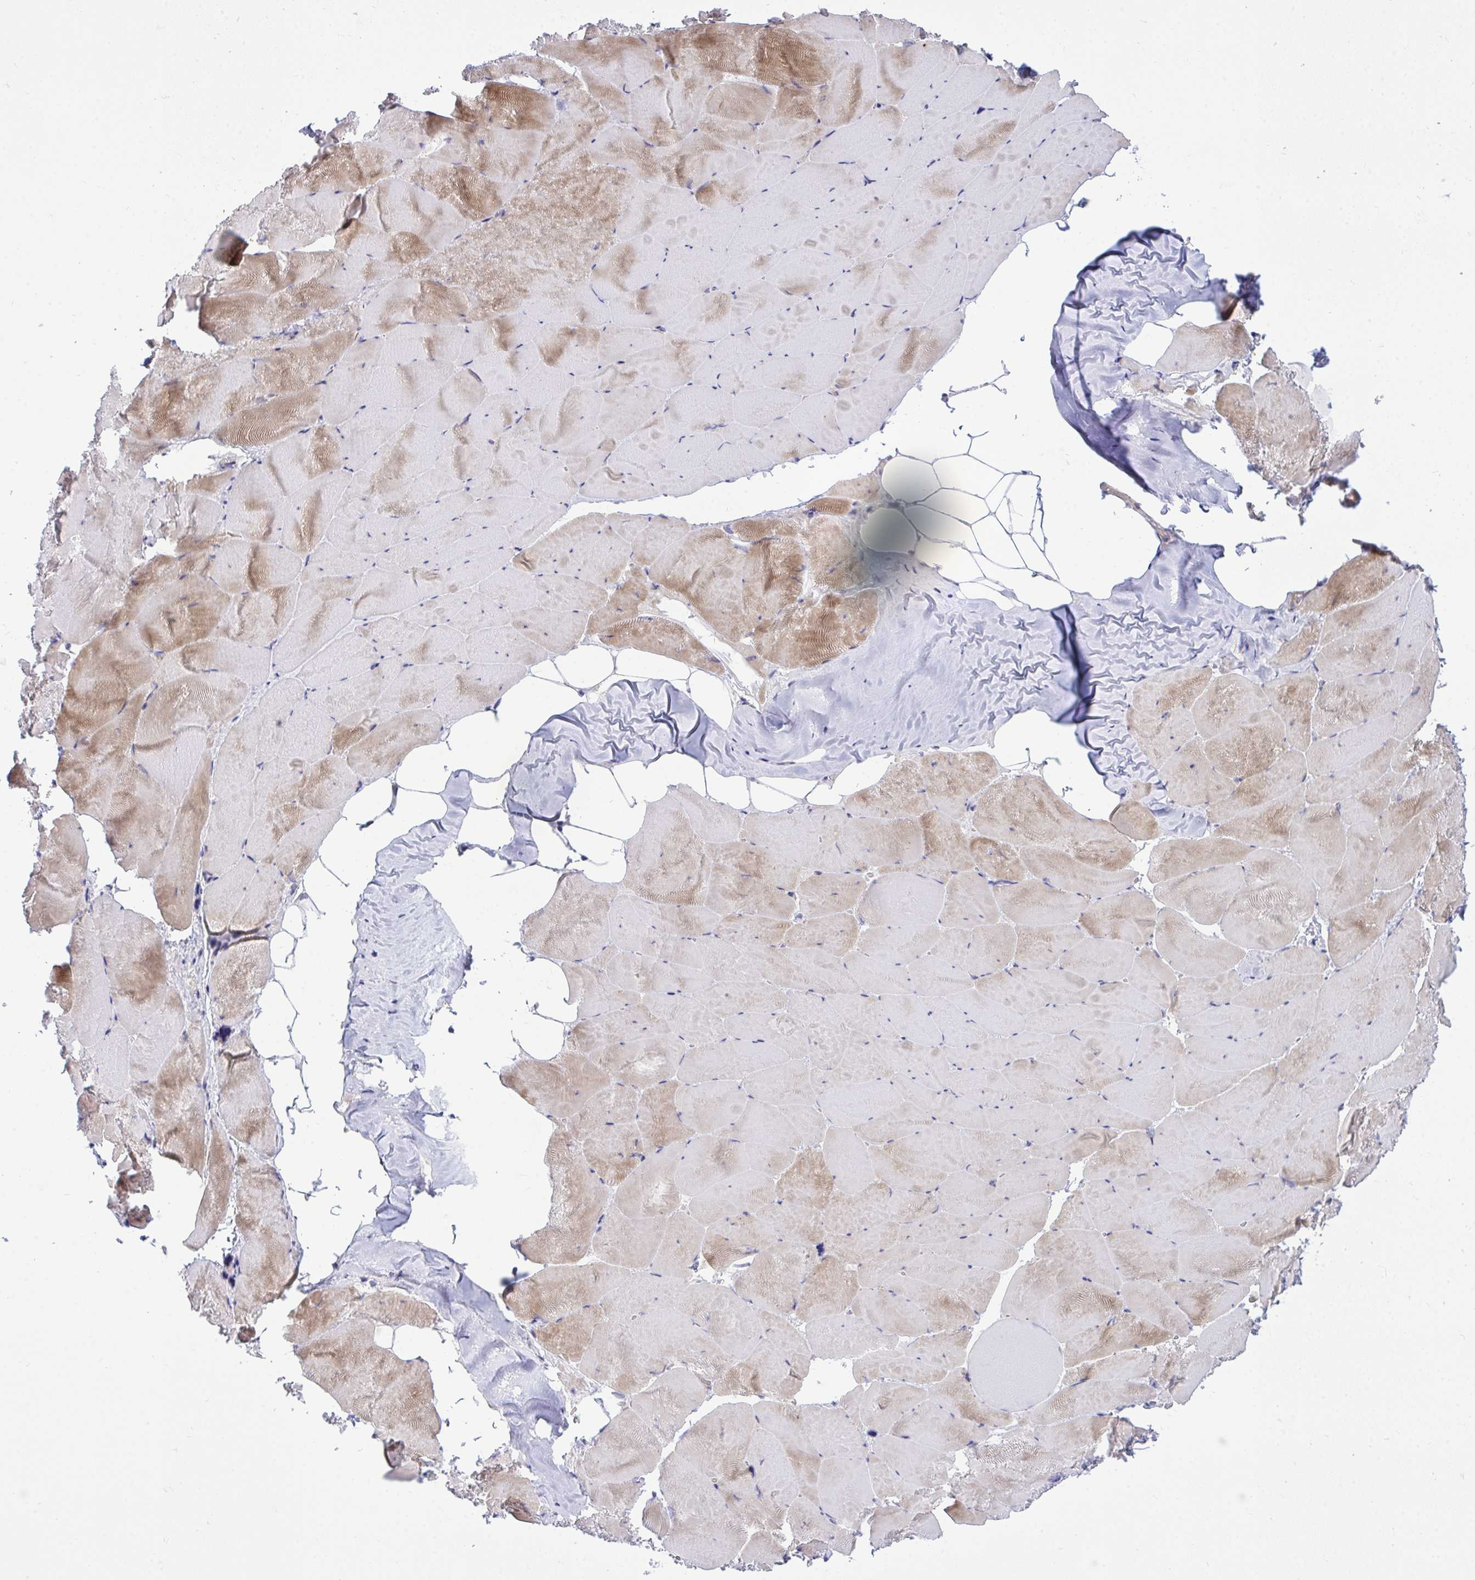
{"staining": {"intensity": "moderate", "quantity": "<25%", "location": "cytoplasmic/membranous"}, "tissue": "skeletal muscle", "cell_type": "Myocytes", "image_type": "normal", "snomed": [{"axis": "morphology", "description": "Normal tissue, NOS"}, {"axis": "topography", "description": "Skeletal muscle"}], "caption": "Protein expression by immunohistochemistry (IHC) reveals moderate cytoplasmic/membranous positivity in about <25% of myocytes in unremarkable skeletal muscle. (DAB IHC with brightfield microscopy, high magnification).", "gene": "HMBOX1", "patient": {"sex": "female", "age": 64}}